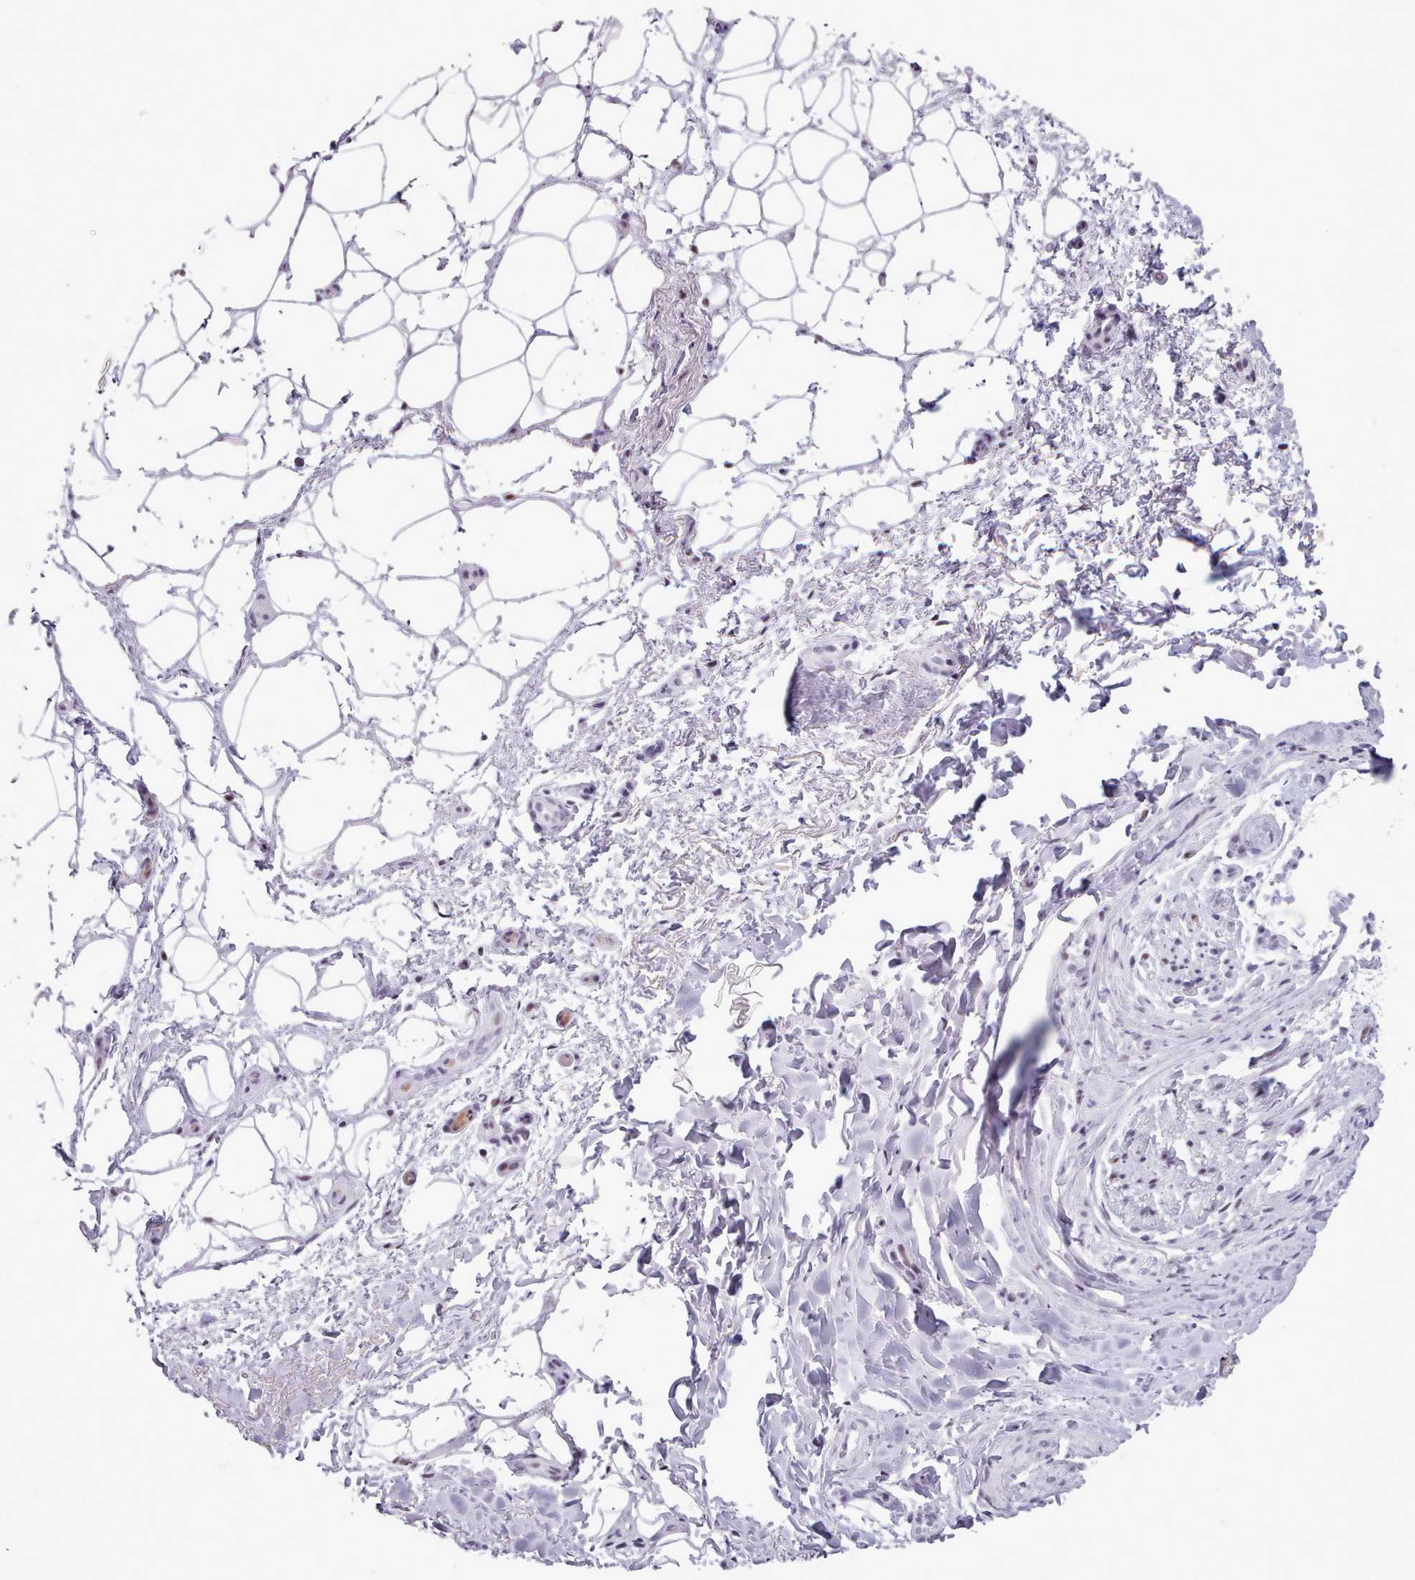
{"staining": {"intensity": "negative", "quantity": "none", "location": "none"}, "tissue": "adipose tissue", "cell_type": "Adipocytes", "image_type": "normal", "snomed": [{"axis": "morphology", "description": "Normal tissue, NOS"}, {"axis": "topography", "description": "Peripheral nerve tissue"}], "caption": "The IHC histopathology image has no significant staining in adipocytes of adipose tissue. (DAB (3,3'-diaminobenzidine) IHC, high magnification).", "gene": "SRSF4", "patient": {"sex": "female", "age": 61}}